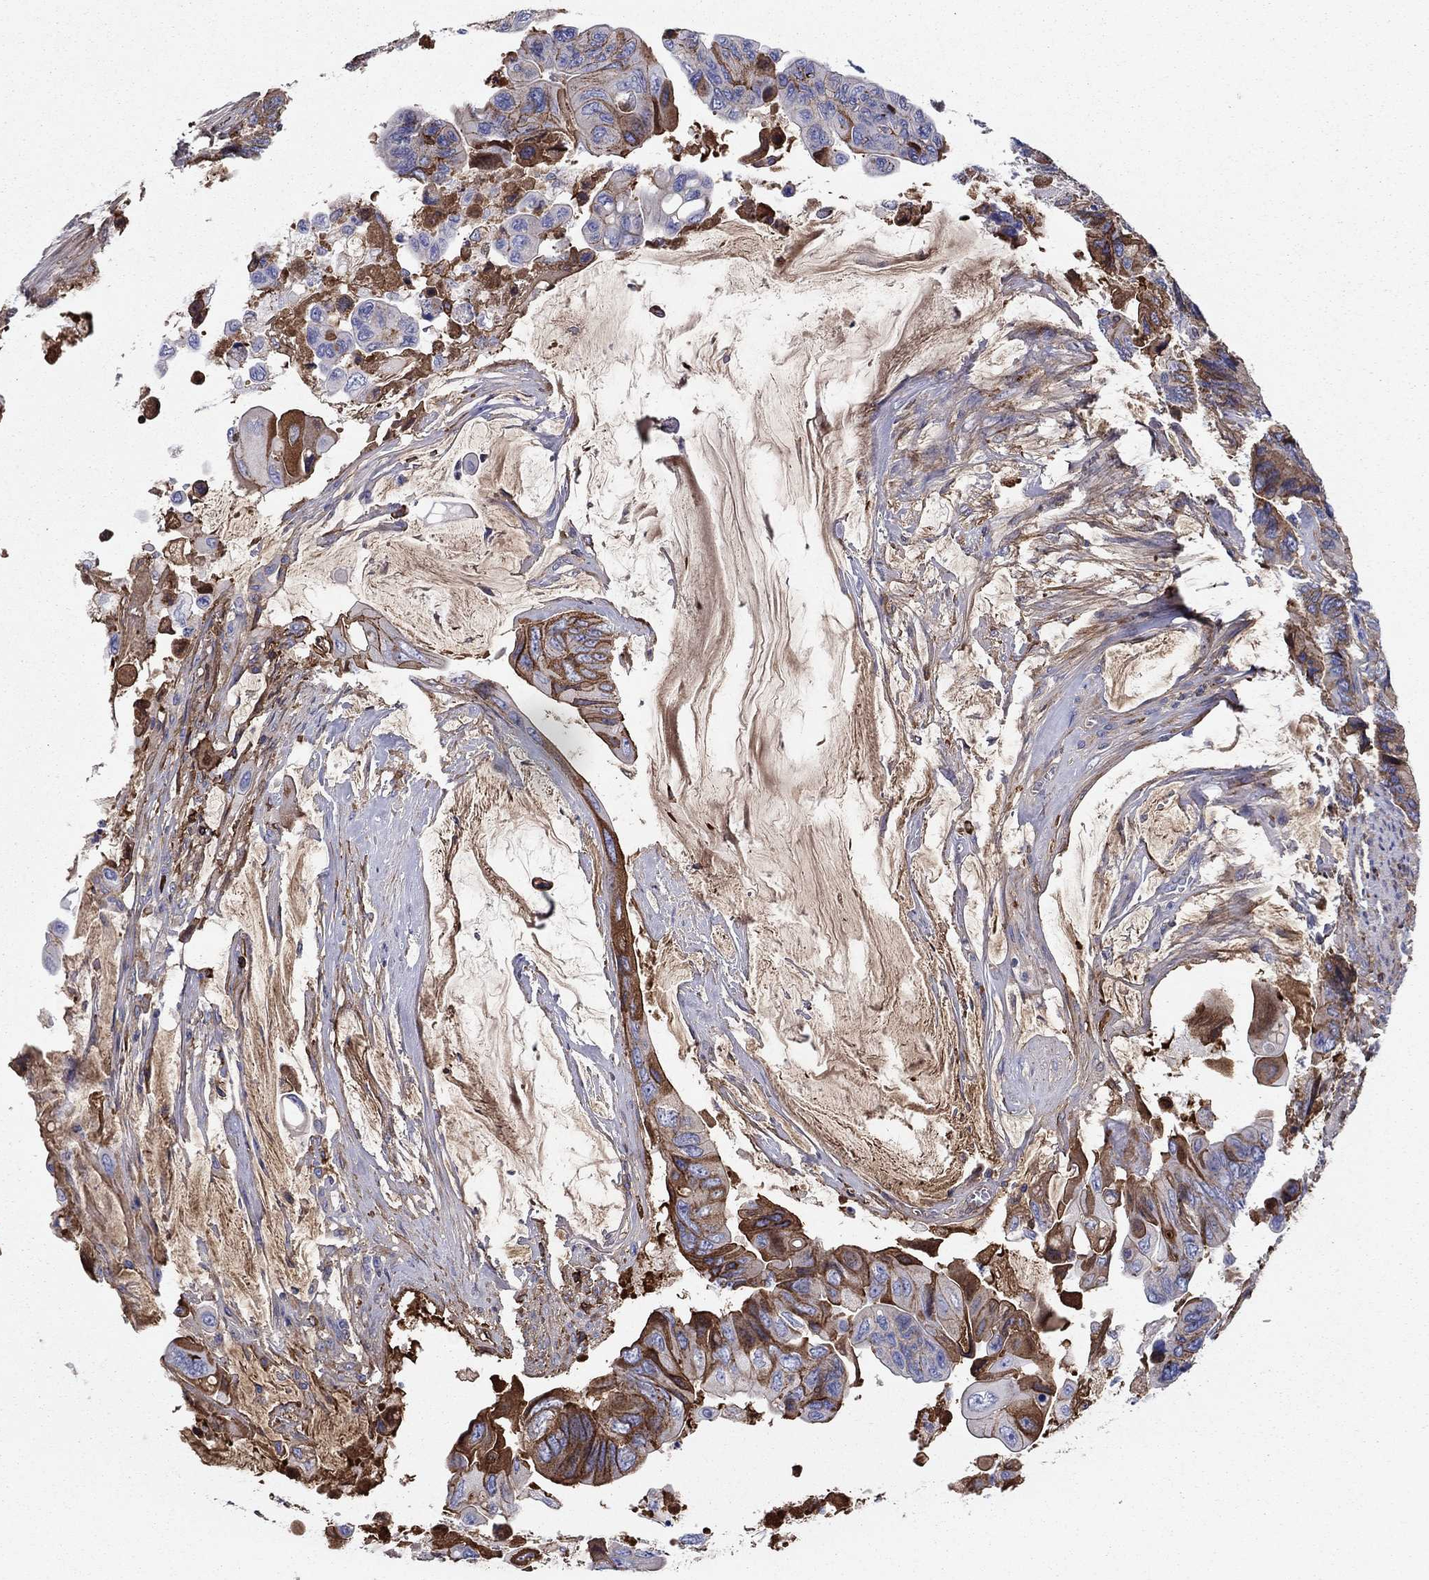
{"staining": {"intensity": "strong", "quantity": "25%-75%", "location": "cytoplasmic/membranous"}, "tissue": "colorectal cancer", "cell_type": "Tumor cells", "image_type": "cancer", "snomed": [{"axis": "morphology", "description": "Adenocarcinoma, NOS"}, {"axis": "topography", "description": "Rectum"}], "caption": "An image of human colorectal cancer (adenocarcinoma) stained for a protein displays strong cytoplasmic/membranous brown staining in tumor cells. The protein is stained brown, and the nuclei are stained in blue (DAB IHC with brightfield microscopy, high magnification).", "gene": "HPX", "patient": {"sex": "male", "age": 63}}